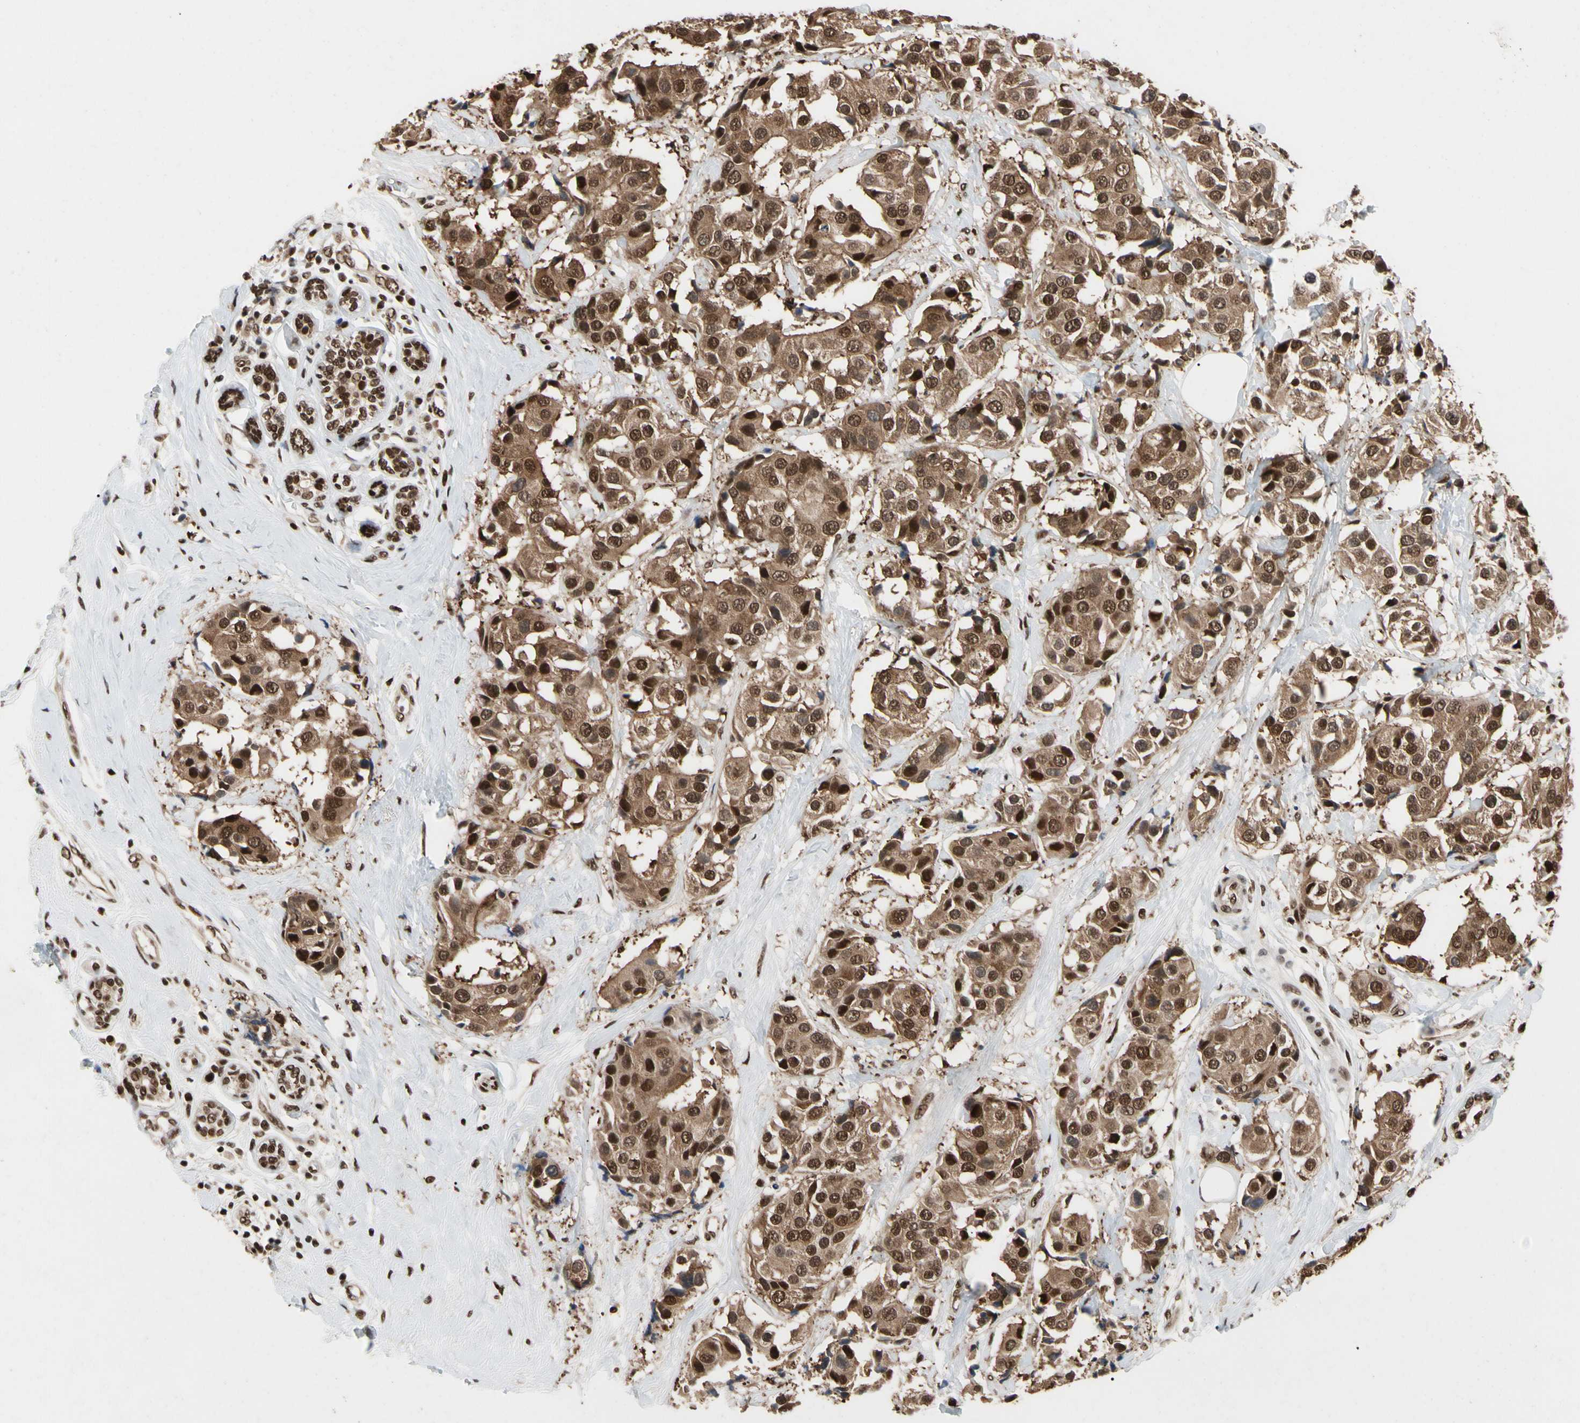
{"staining": {"intensity": "strong", "quantity": ">75%", "location": "cytoplasmic/membranous,nuclear"}, "tissue": "breast cancer", "cell_type": "Tumor cells", "image_type": "cancer", "snomed": [{"axis": "morphology", "description": "Normal tissue, NOS"}, {"axis": "morphology", "description": "Duct carcinoma"}, {"axis": "topography", "description": "Breast"}], "caption": "Brown immunohistochemical staining in human breast cancer (invasive ductal carcinoma) demonstrates strong cytoplasmic/membranous and nuclear staining in about >75% of tumor cells. The staining is performed using DAB (3,3'-diaminobenzidine) brown chromogen to label protein expression. The nuclei are counter-stained blue using hematoxylin.", "gene": "FAM98B", "patient": {"sex": "female", "age": 39}}